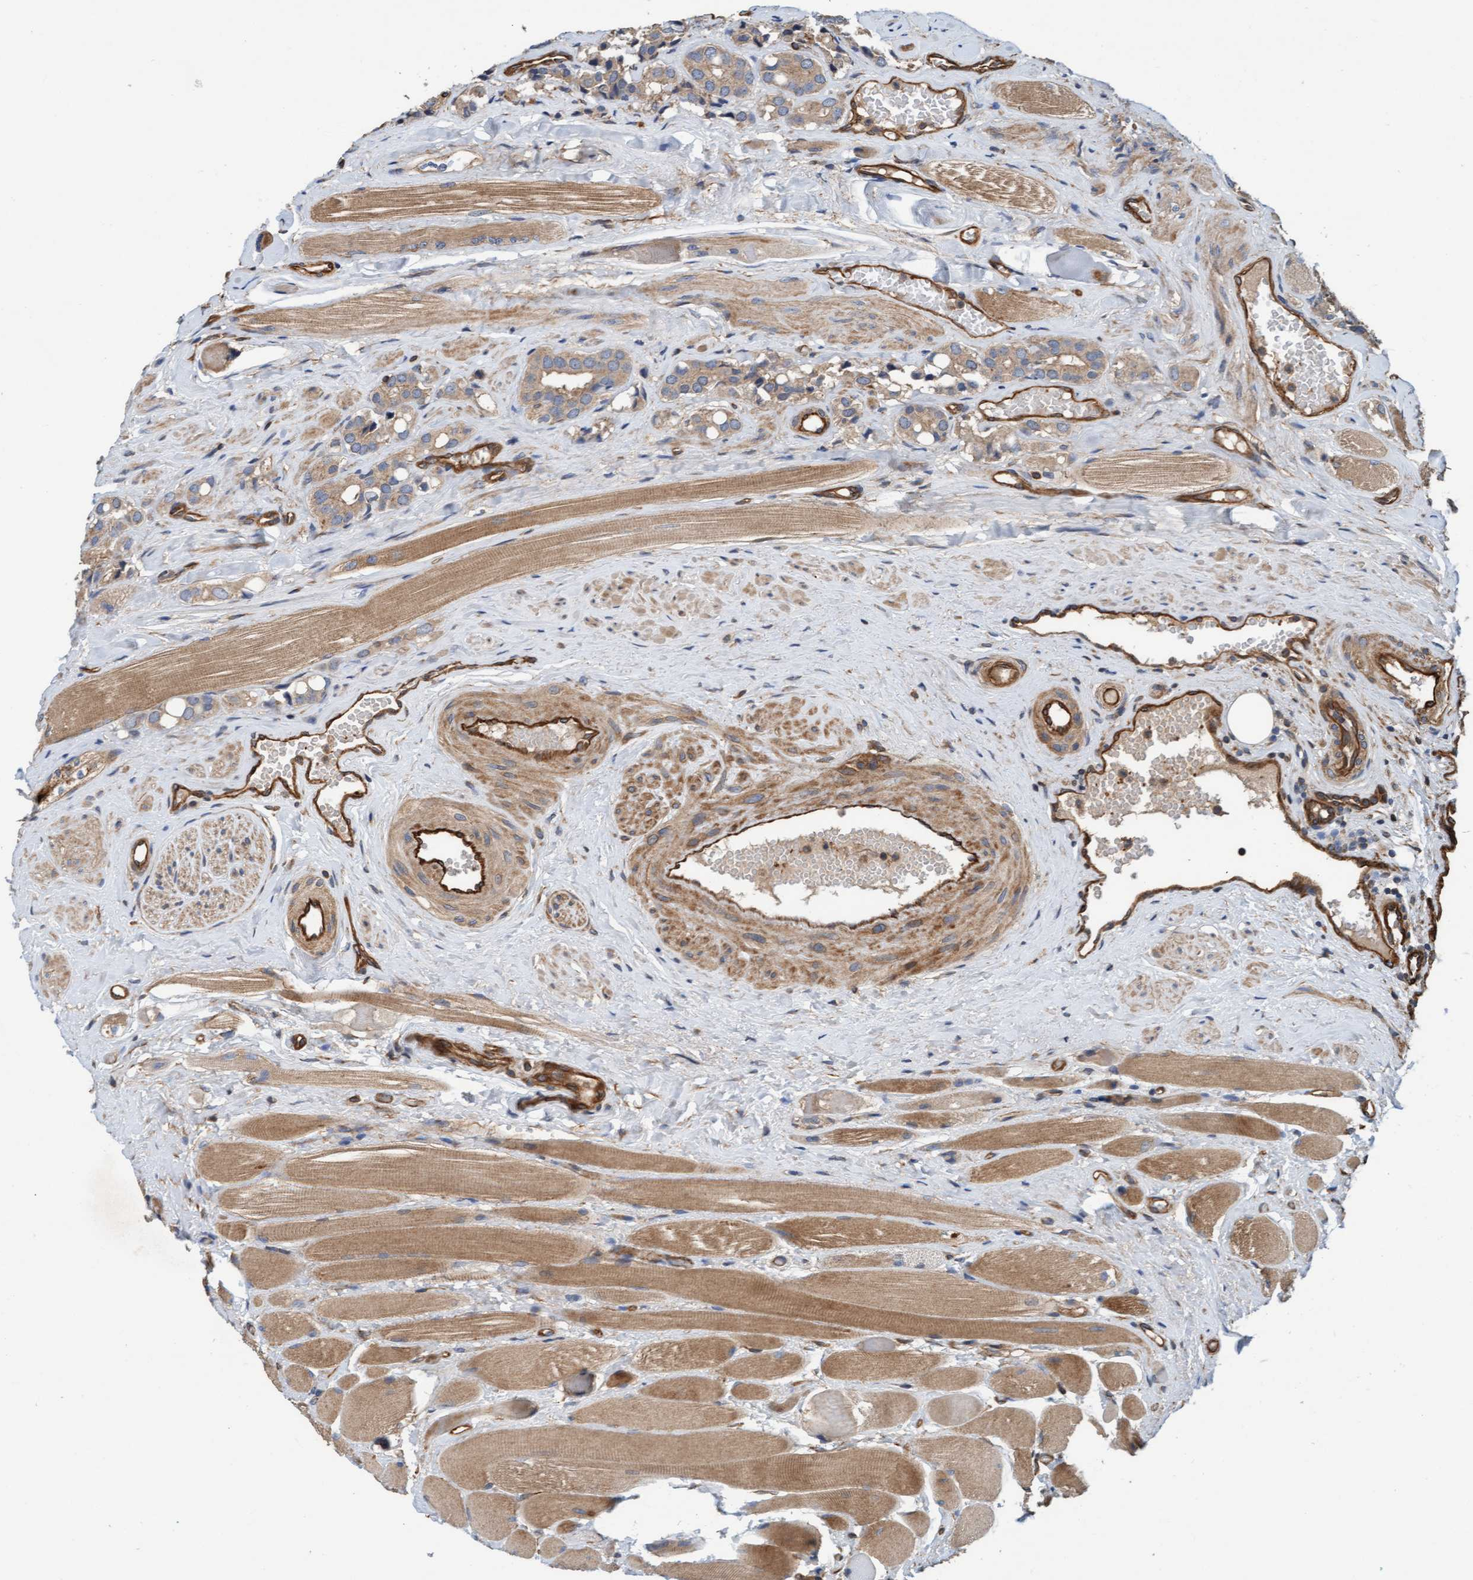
{"staining": {"intensity": "weak", "quantity": ">75%", "location": "cytoplasmic/membranous"}, "tissue": "prostate cancer", "cell_type": "Tumor cells", "image_type": "cancer", "snomed": [{"axis": "morphology", "description": "Adenocarcinoma, High grade"}, {"axis": "topography", "description": "Prostate"}], "caption": "Immunohistochemical staining of prostate high-grade adenocarcinoma demonstrates low levels of weak cytoplasmic/membranous positivity in approximately >75% of tumor cells. Immunohistochemistry stains the protein of interest in brown and the nuclei are stained blue.", "gene": "STXBP4", "patient": {"sex": "male", "age": 52}}